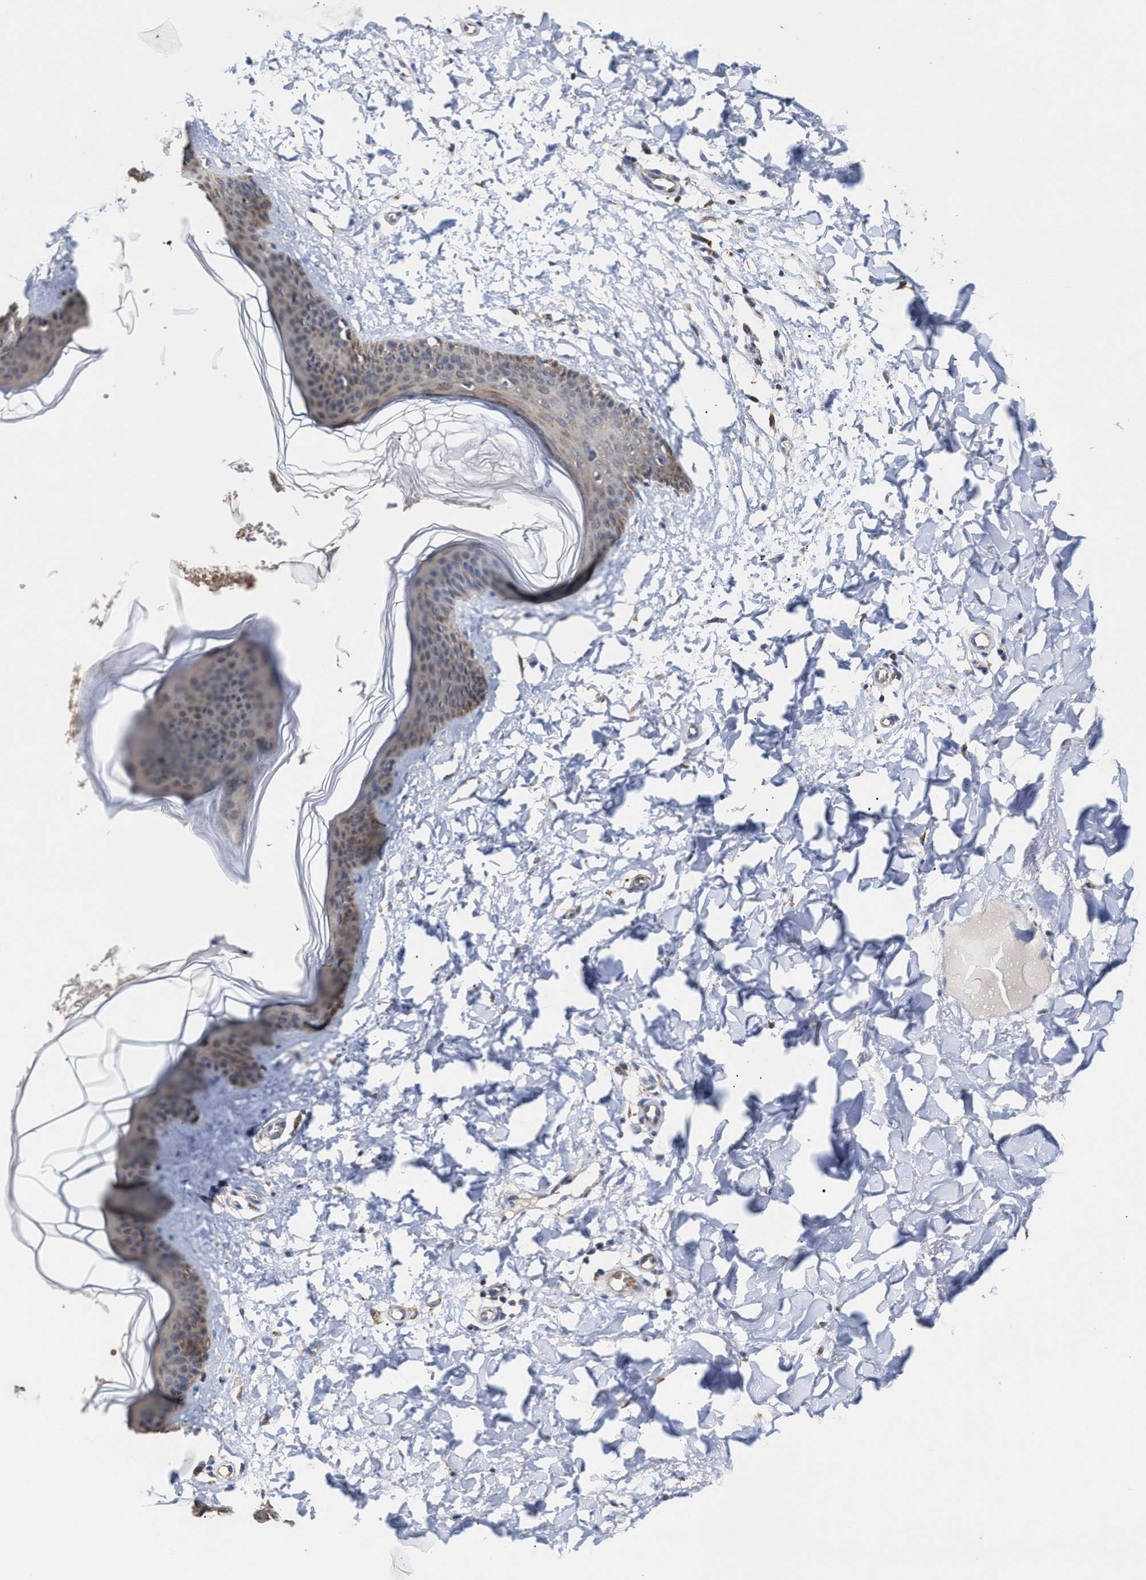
{"staining": {"intensity": "weak", "quantity": "25%-75%", "location": "cytoplasmic/membranous"}, "tissue": "skin", "cell_type": "Fibroblasts", "image_type": "normal", "snomed": [{"axis": "morphology", "description": "Normal tissue, NOS"}, {"axis": "topography", "description": "Skin"}], "caption": "Immunohistochemical staining of unremarkable human skin exhibits 25%-75% levels of weak cytoplasmic/membranous protein staining in about 25%-75% of fibroblasts.", "gene": "MECR", "patient": {"sex": "female", "age": 17}}